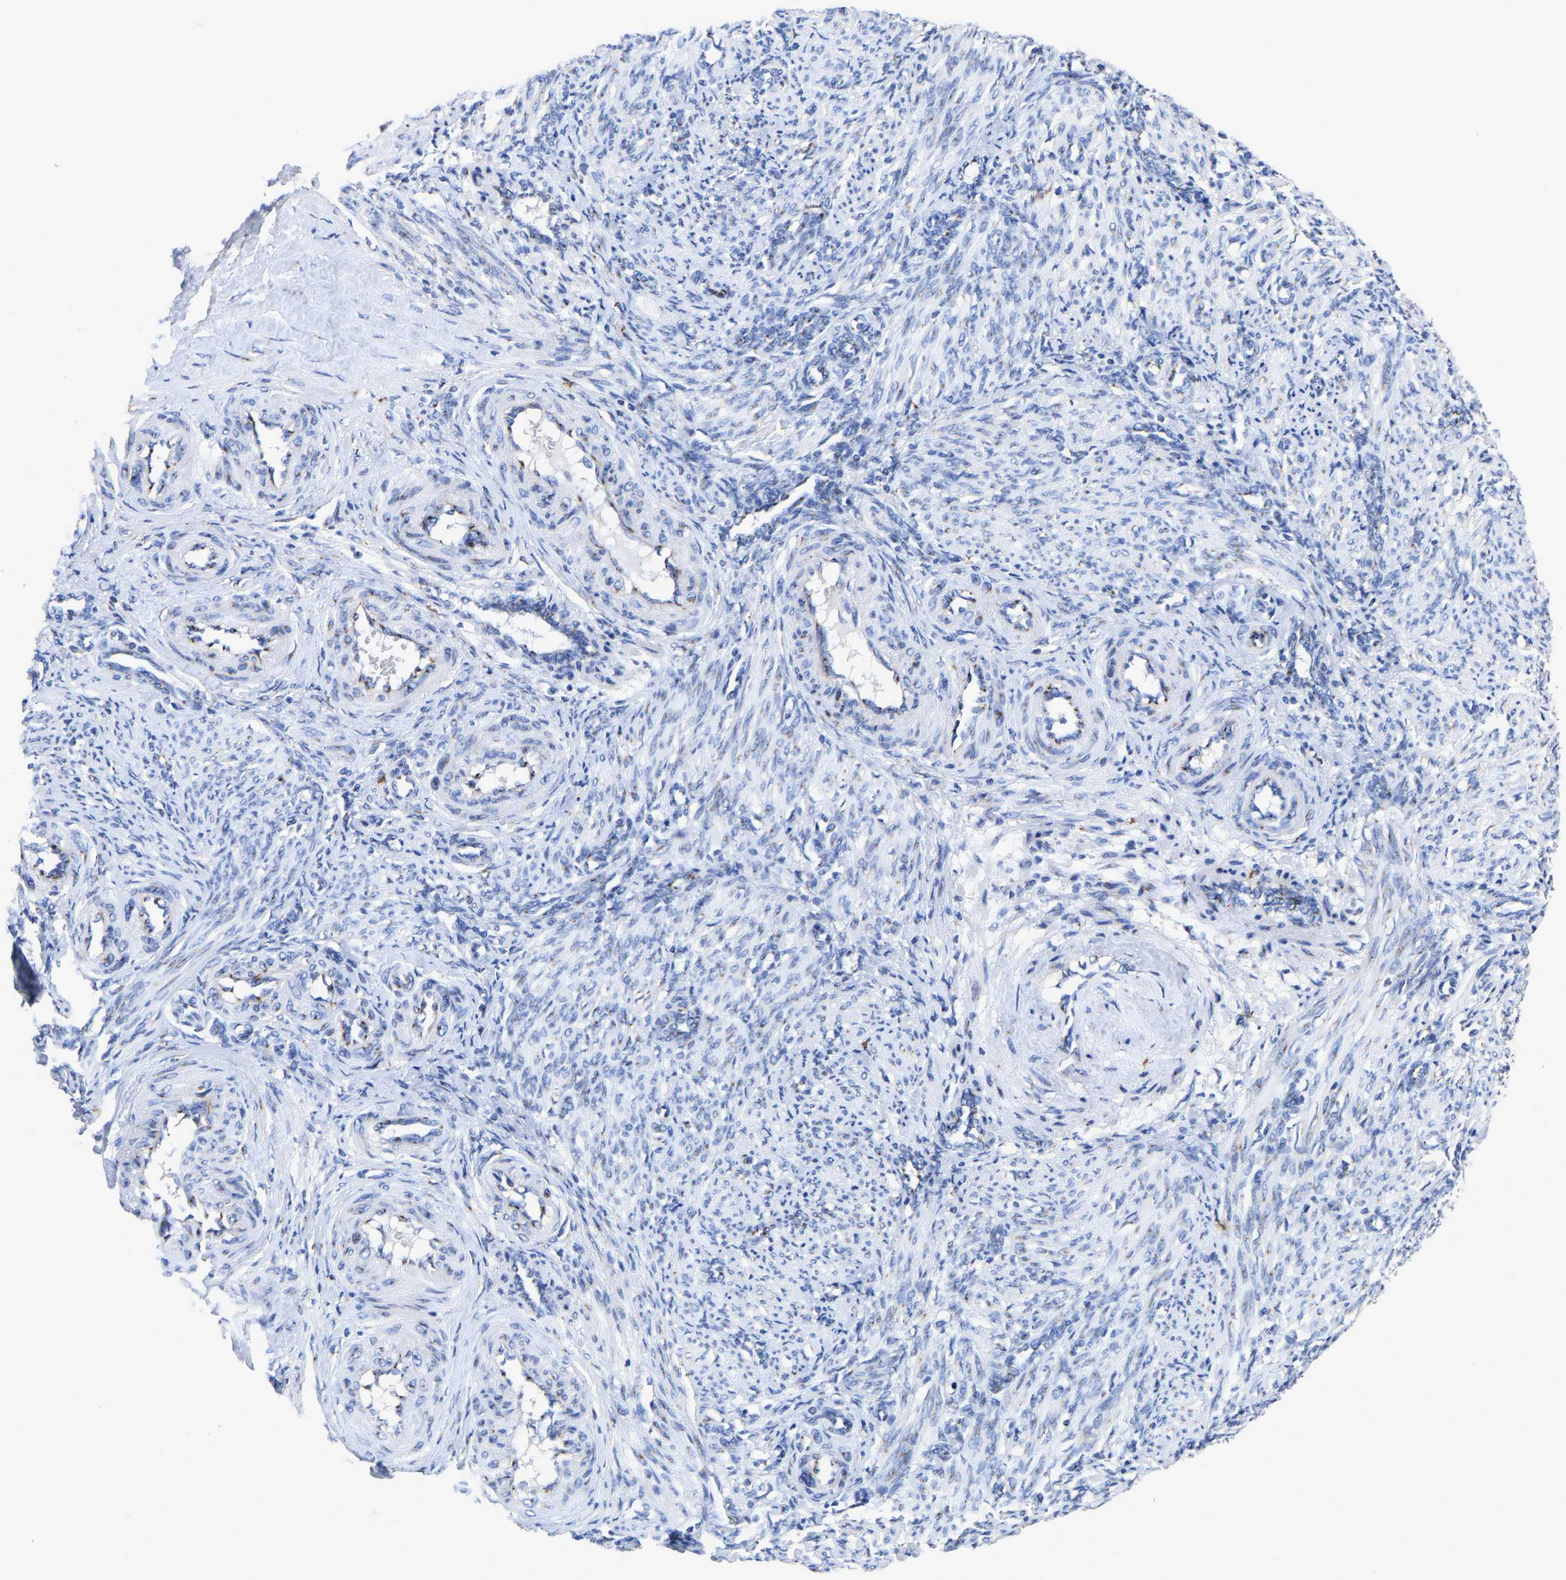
{"staining": {"intensity": "moderate", "quantity": "25%-75%", "location": "cytoplasmic/membranous"}, "tissue": "smooth muscle", "cell_type": "Smooth muscle cells", "image_type": "normal", "snomed": [{"axis": "morphology", "description": "Normal tissue, NOS"}, {"axis": "topography", "description": "Endometrium"}], "caption": "Immunohistochemistry (IHC) (DAB (3,3'-diaminobenzidine)) staining of normal smooth muscle demonstrates moderate cytoplasmic/membranous protein staining in about 25%-75% of smooth muscle cells.", "gene": "TMEM87A", "patient": {"sex": "female", "age": 33}}